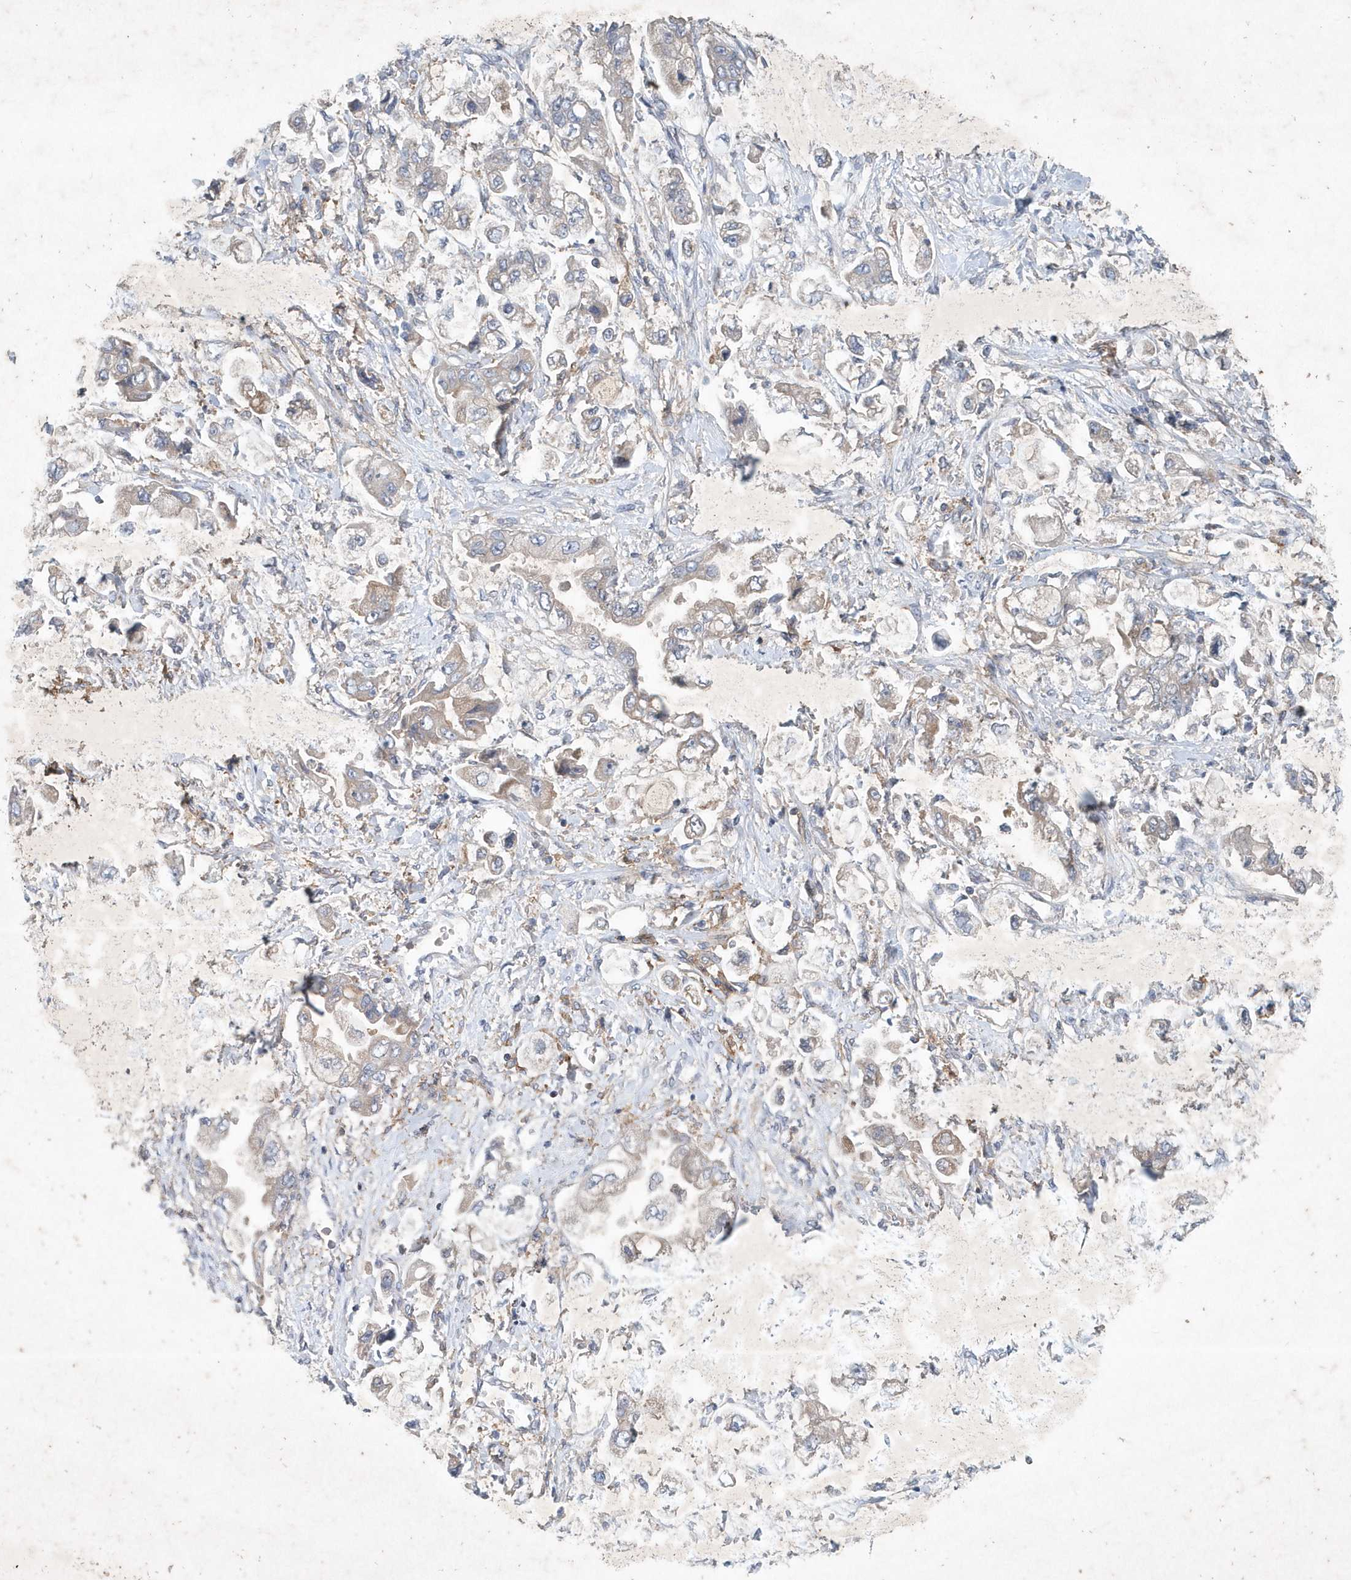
{"staining": {"intensity": "negative", "quantity": "none", "location": "none"}, "tissue": "stomach cancer", "cell_type": "Tumor cells", "image_type": "cancer", "snomed": [{"axis": "morphology", "description": "Adenocarcinoma, NOS"}, {"axis": "topography", "description": "Stomach"}], "caption": "This is a histopathology image of IHC staining of stomach adenocarcinoma, which shows no staining in tumor cells.", "gene": "P2RY10", "patient": {"sex": "male", "age": 62}}